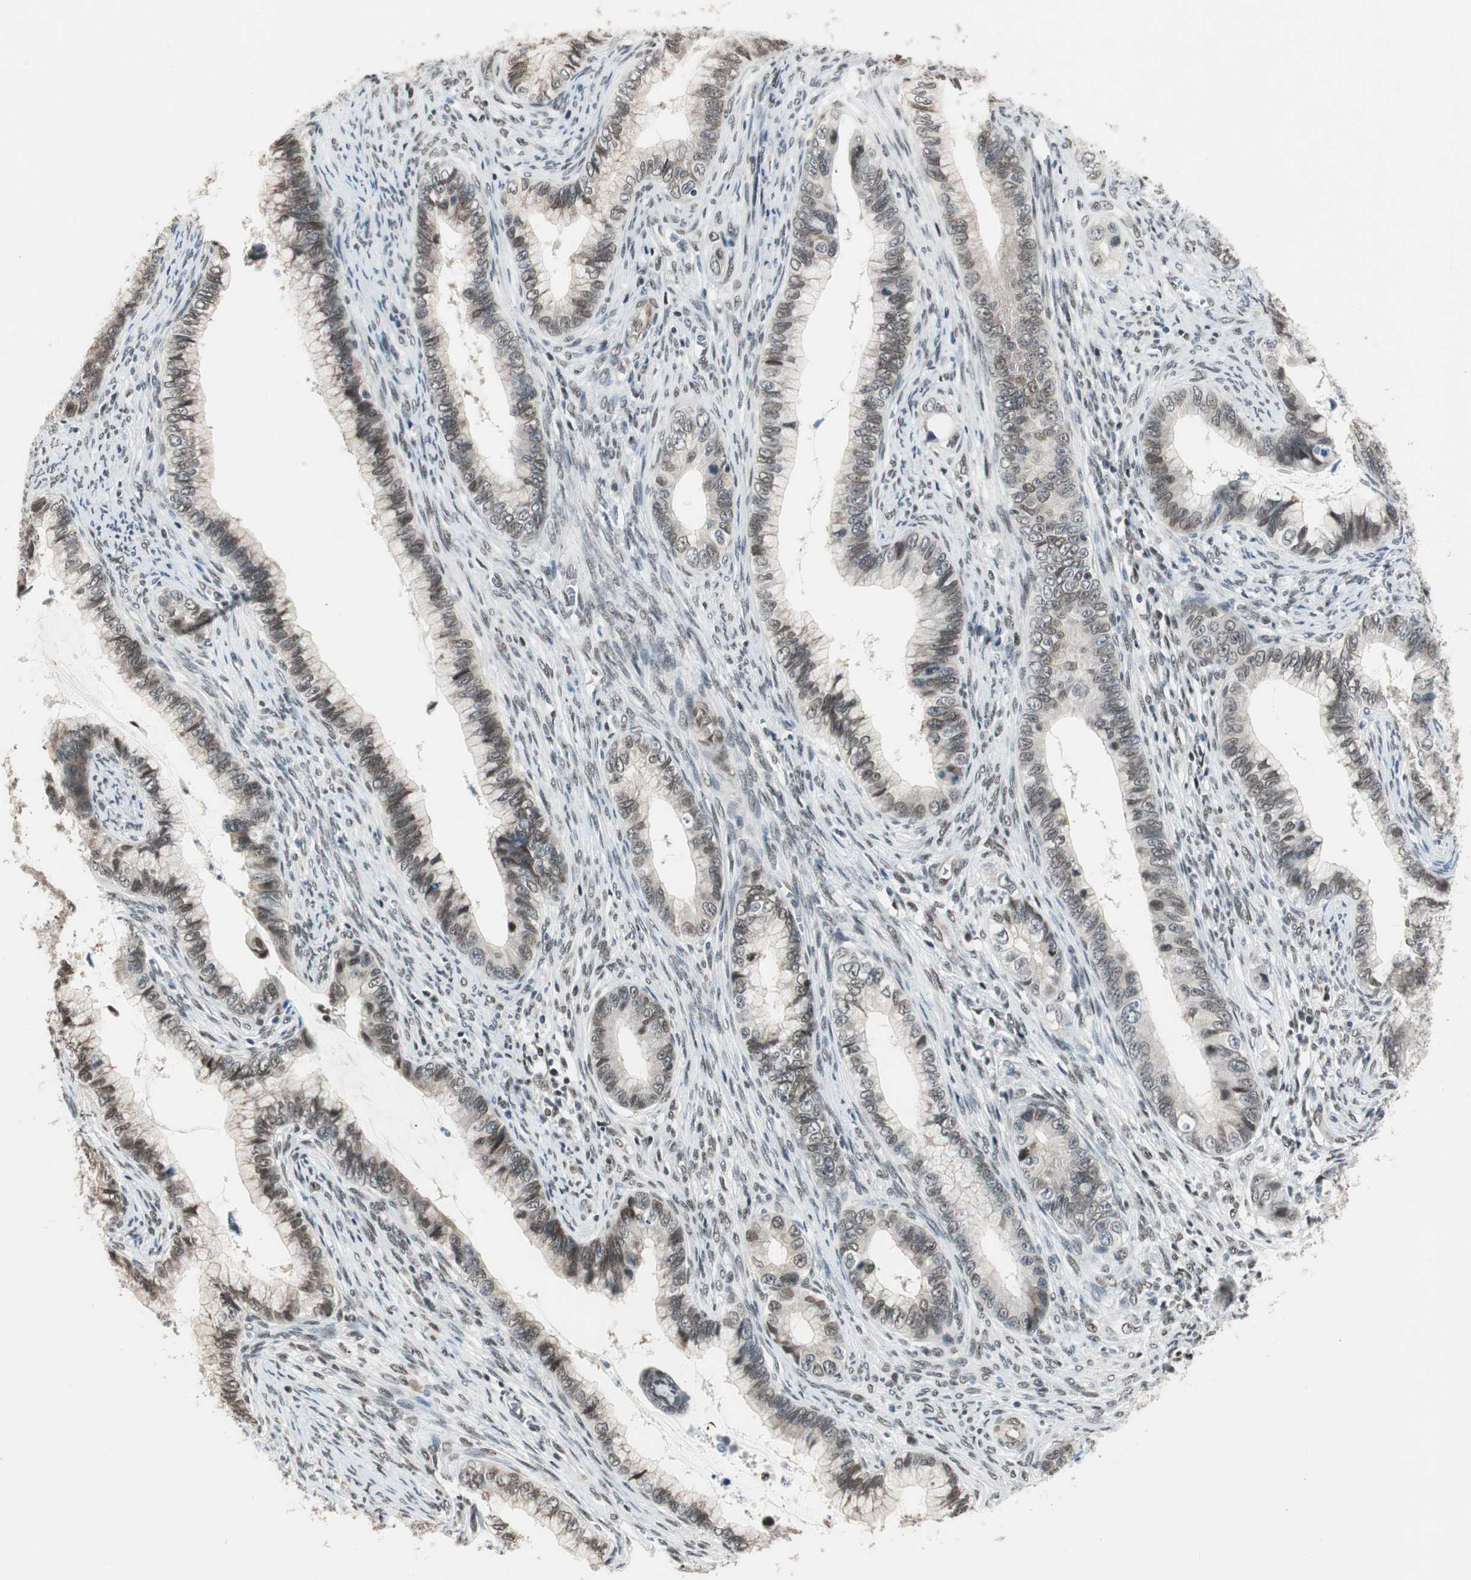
{"staining": {"intensity": "weak", "quantity": ">75%", "location": "cytoplasmic/membranous,nuclear"}, "tissue": "cervical cancer", "cell_type": "Tumor cells", "image_type": "cancer", "snomed": [{"axis": "morphology", "description": "Adenocarcinoma, NOS"}, {"axis": "topography", "description": "Cervix"}], "caption": "This photomicrograph exhibits immunohistochemistry staining of cervical cancer, with low weak cytoplasmic/membranous and nuclear expression in about >75% of tumor cells.", "gene": "ZBTB17", "patient": {"sex": "female", "age": 44}}